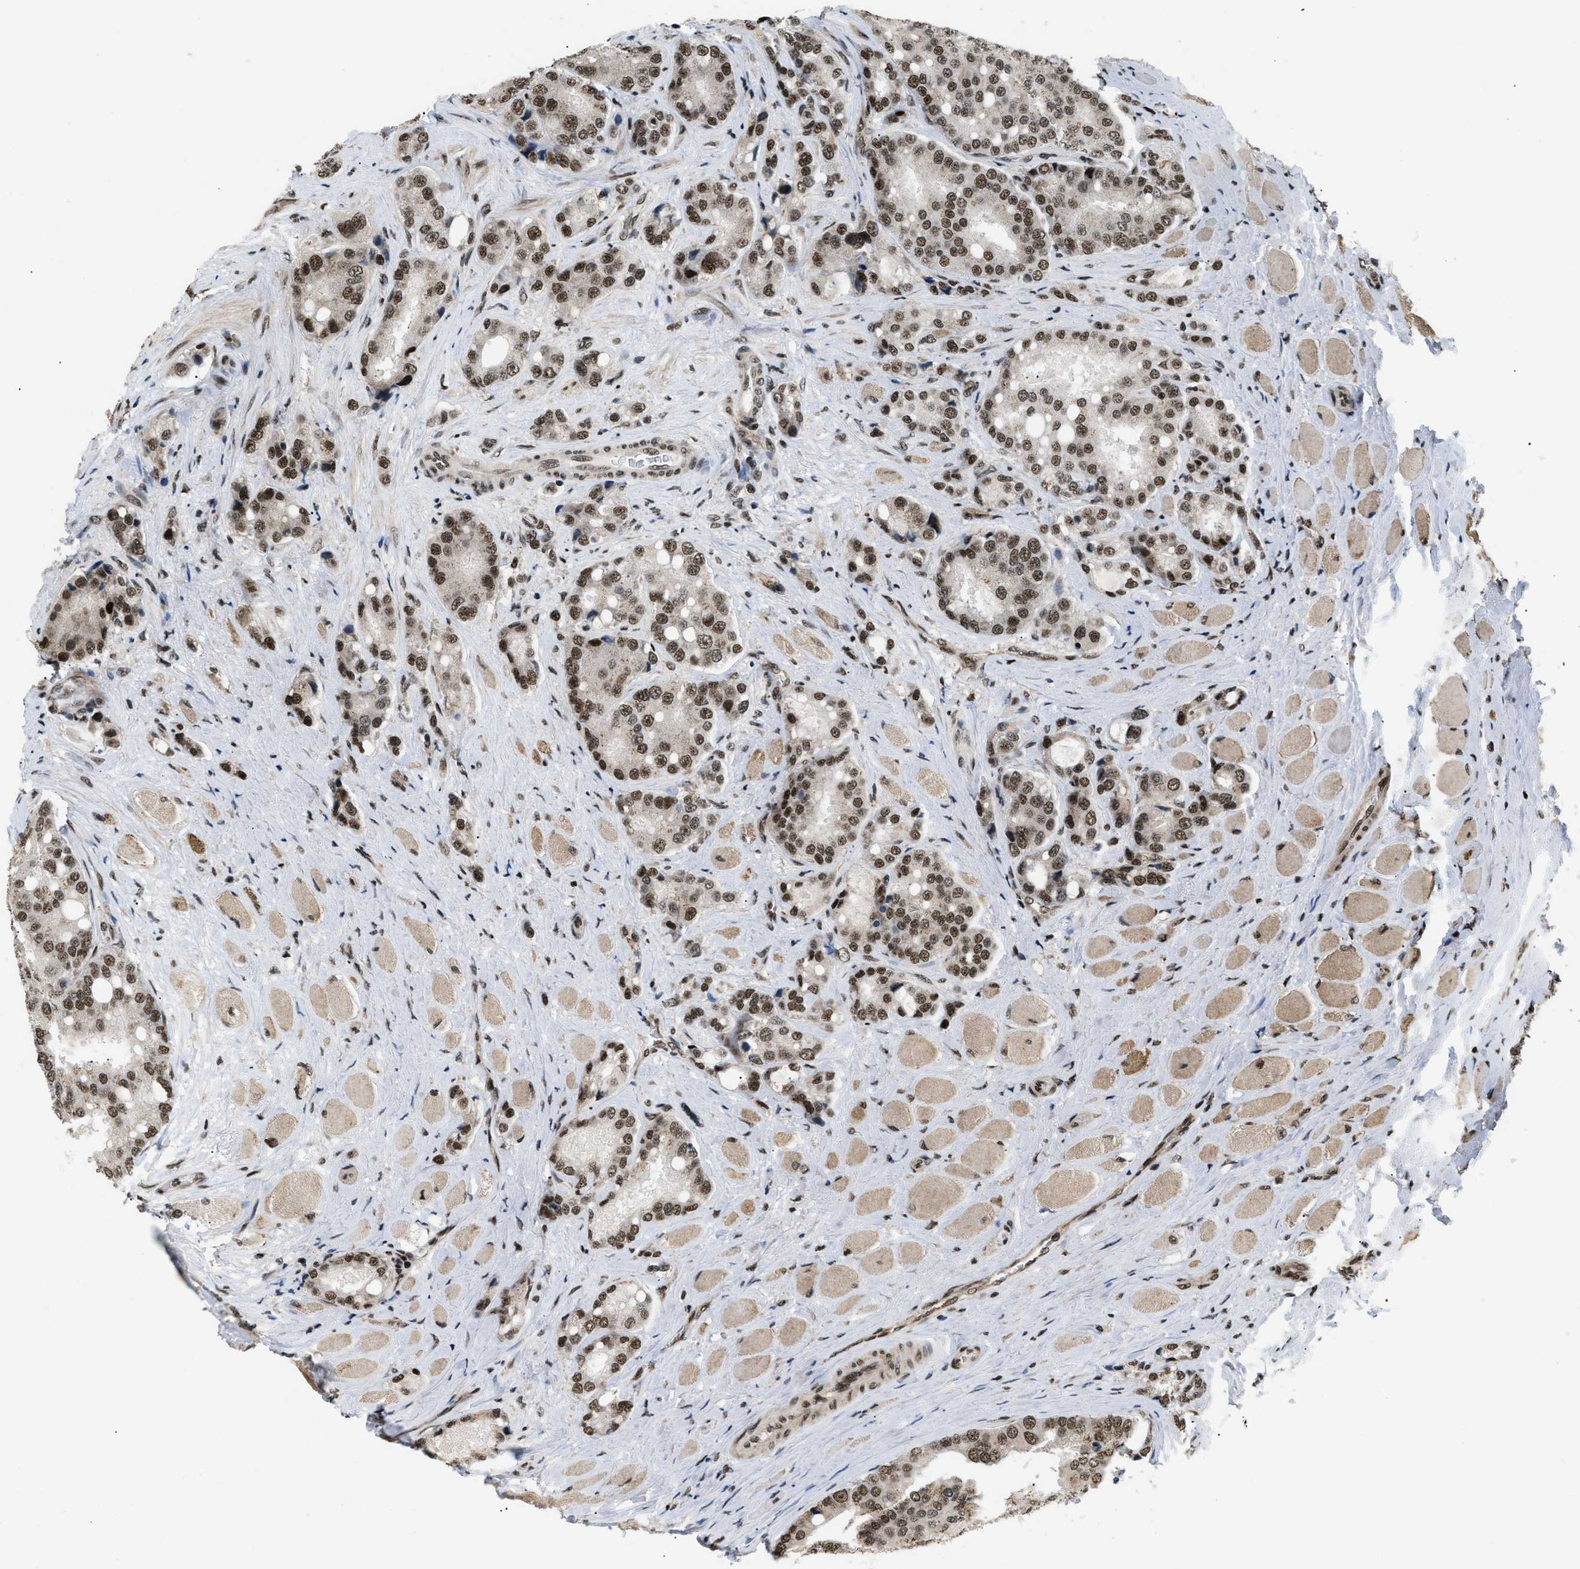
{"staining": {"intensity": "moderate", "quantity": "25%-75%", "location": "nuclear"}, "tissue": "prostate cancer", "cell_type": "Tumor cells", "image_type": "cancer", "snomed": [{"axis": "morphology", "description": "Adenocarcinoma, High grade"}, {"axis": "topography", "description": "Prostate"}], "caption": "IHC histopathology image of neoplastic tissue: prostate cancer stained using IHC shows medium levels of moderate protein expression localized specifically in the nuclear of tumor cells, appearing as a nuclear brown color.", "gene": "RBM5", "patient": {"sex": "male", "age": 50}}